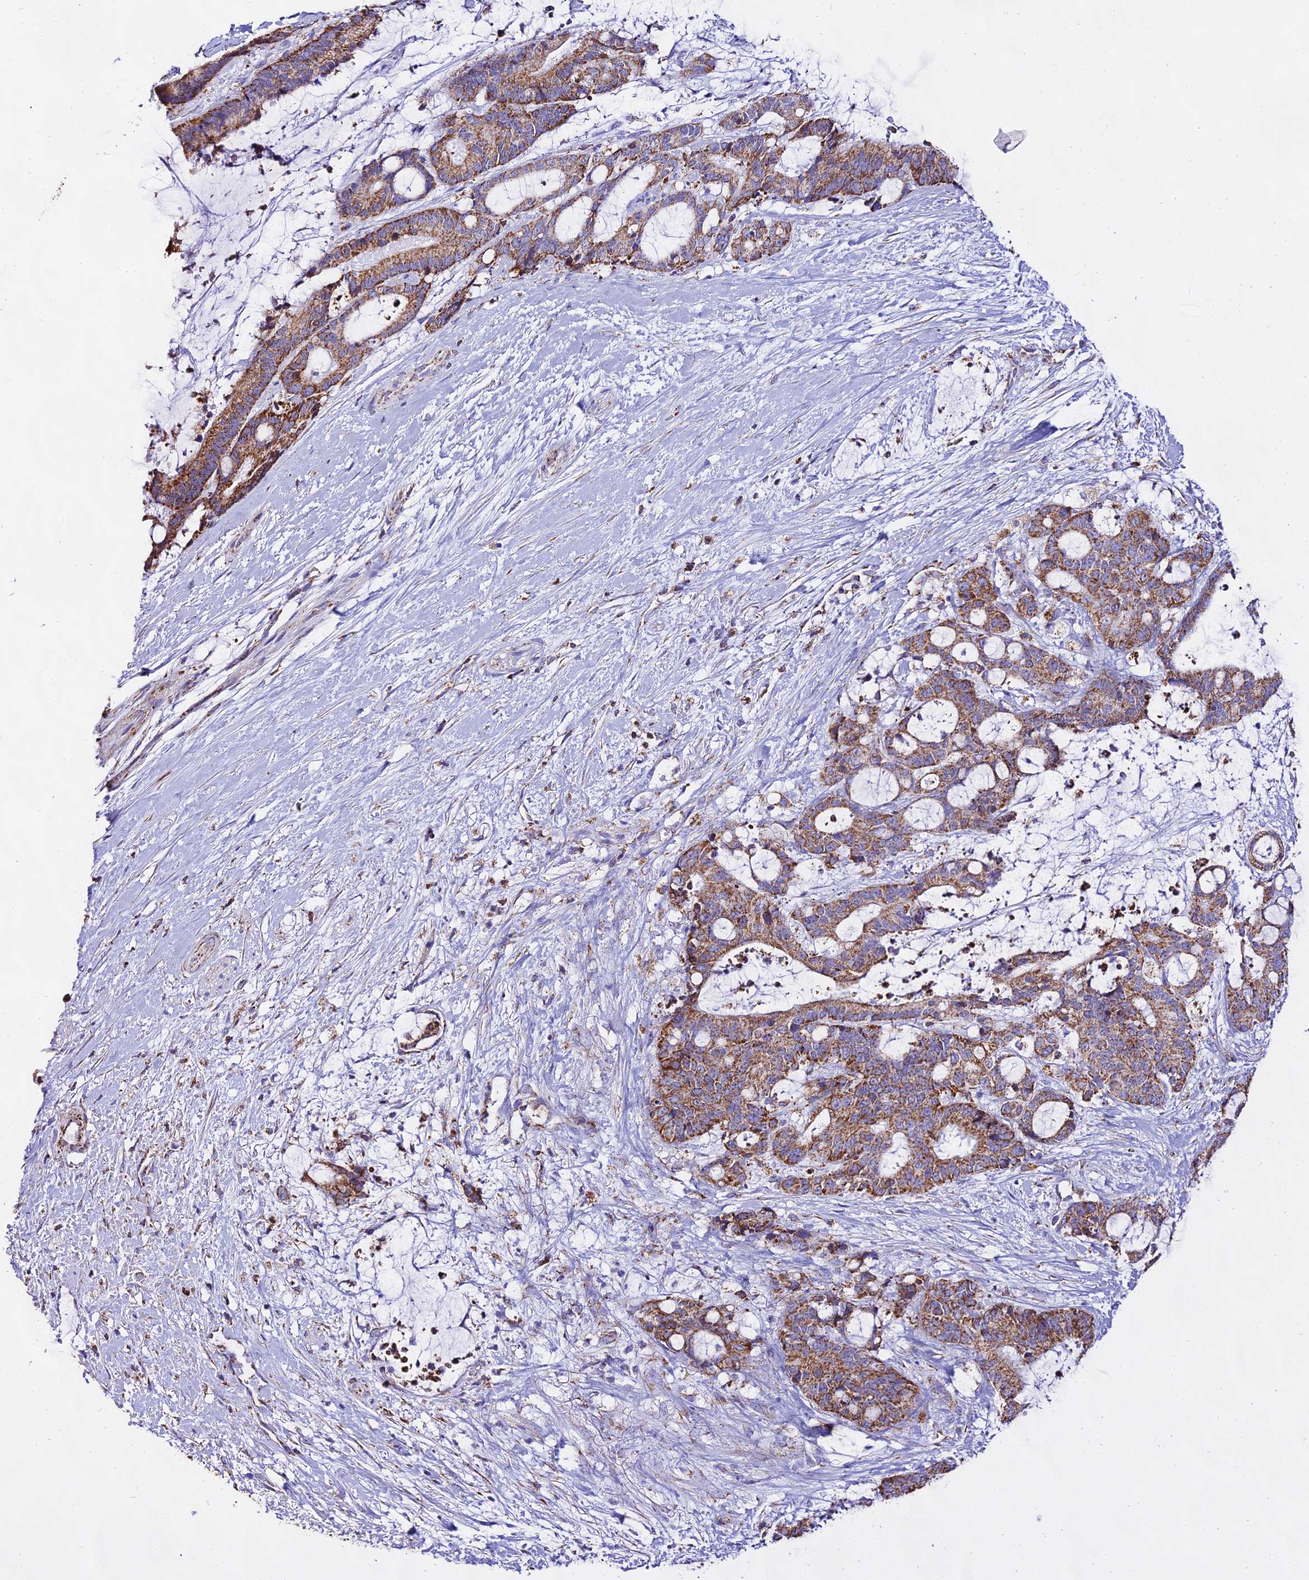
{"staining": {"intensity": "moderate", "quantity": ">75%", "location": "cytoplasmic/membranous"}, "tissue": "liver cancer", "cell_type": "Tumor cells", "image_type": "cancer", "snomed": [{"axis": "morphology", "description": "Normal tissue, NOS"}, {"axis": "morphology", "description": "Cholangiocarcinoma"}, {"axis": "topography", "description": "Liver"}, {"axis": "topography", "description": "Peripheral nerve tissue"}], "caption": "Immunohistochemical staining of human liver cholangiocarcinoma demonstrates medium levels of moderate cytoplasmic/membranous expression in about >75% of tumor cells. (brown staining indicates protein expression, while blue staining denotes nuclei).", "gene": "ATP5PD", "patient": {"sex": "female", "age": 73}}